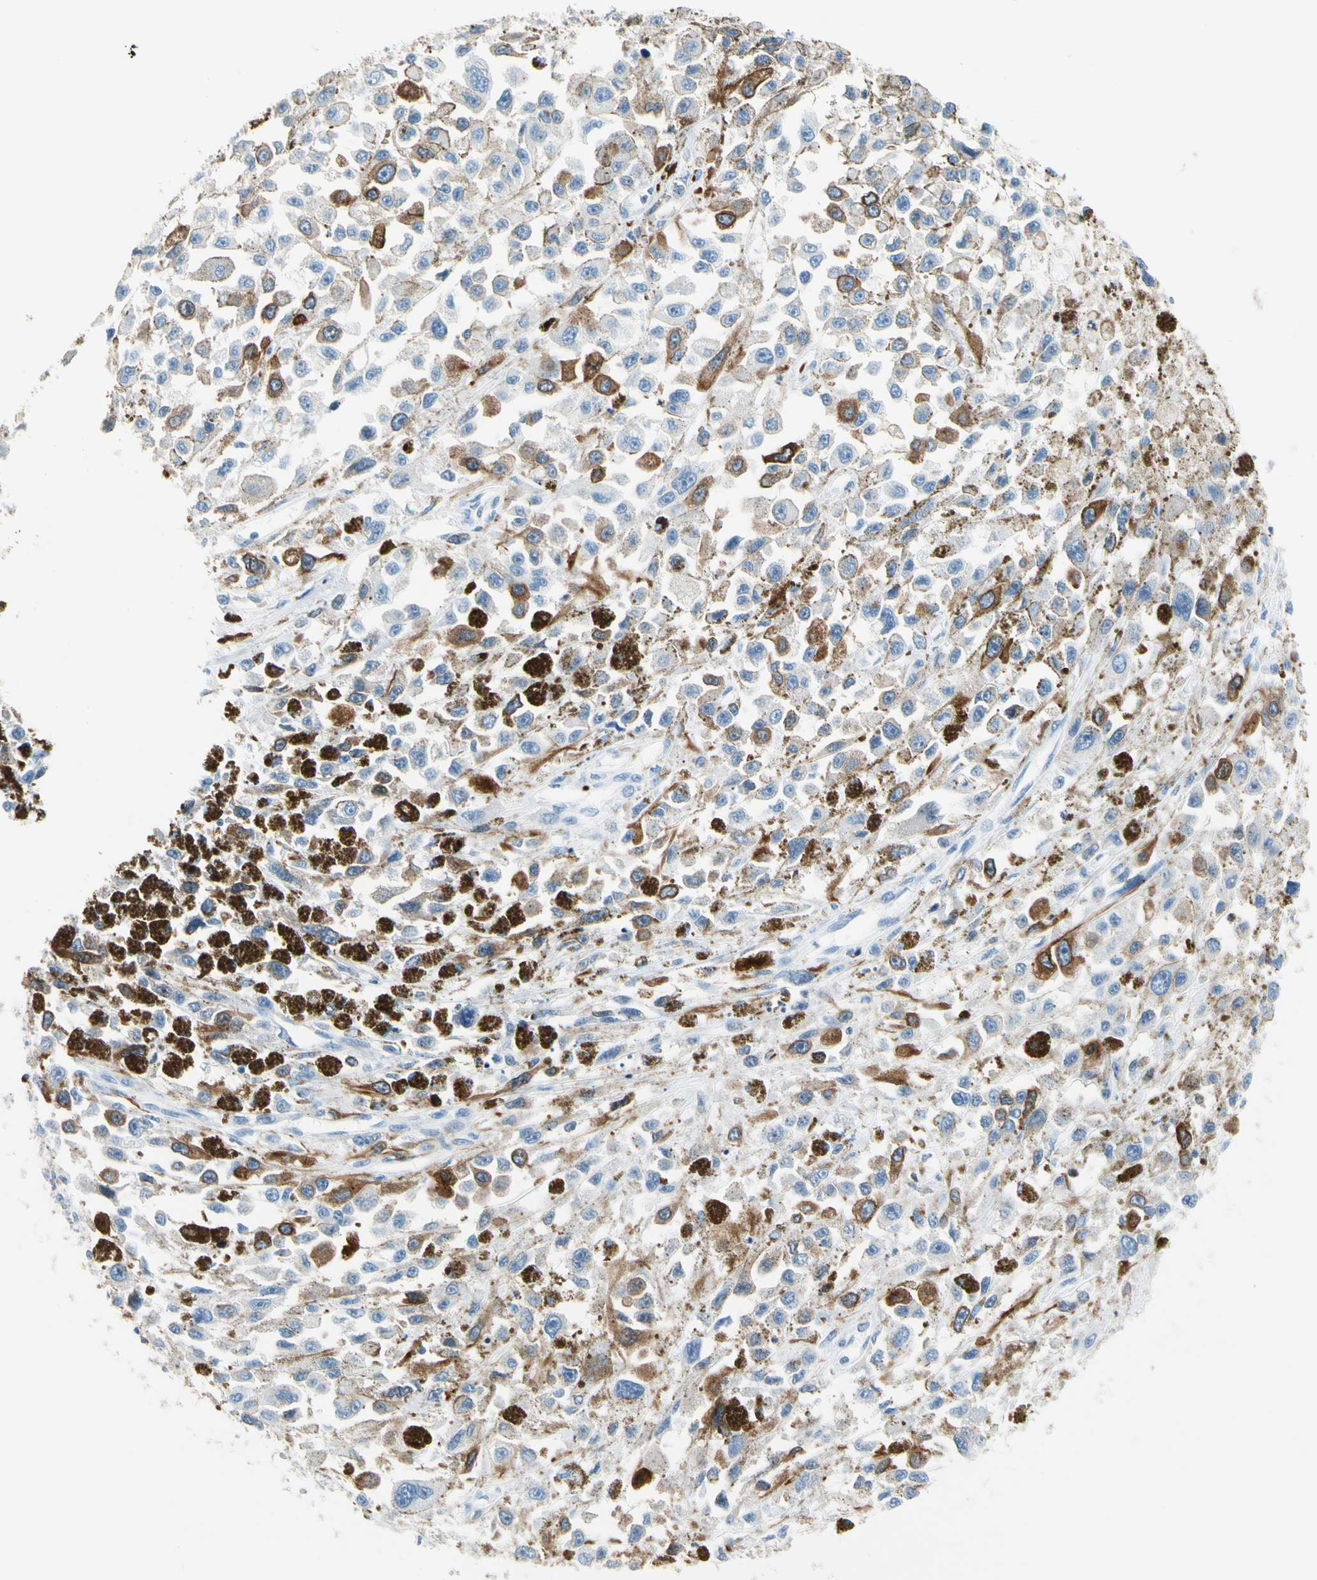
{"staining": {"intensity": "moderate", "quantity": "25%-75%", "location": "cytoplasmic/membranous"}, "tissue": "melanoma", "cell_type": "Tumor cells", "image_type": "cancer", "snomed": [{"axis": "morphology", "description": "Malignant melanoma, Metastatic site"}, {"axis": "topography", "description": "Lymph node"}], "caption": "This is a histology image of immunohistochemistry staining of malignant melanoma (metastatic site), which shows moderate expression in the cytoplasmic/membranous of tumor cells.", "gene": "TACC3", "patient": {"sex": "male", "age": 59}}